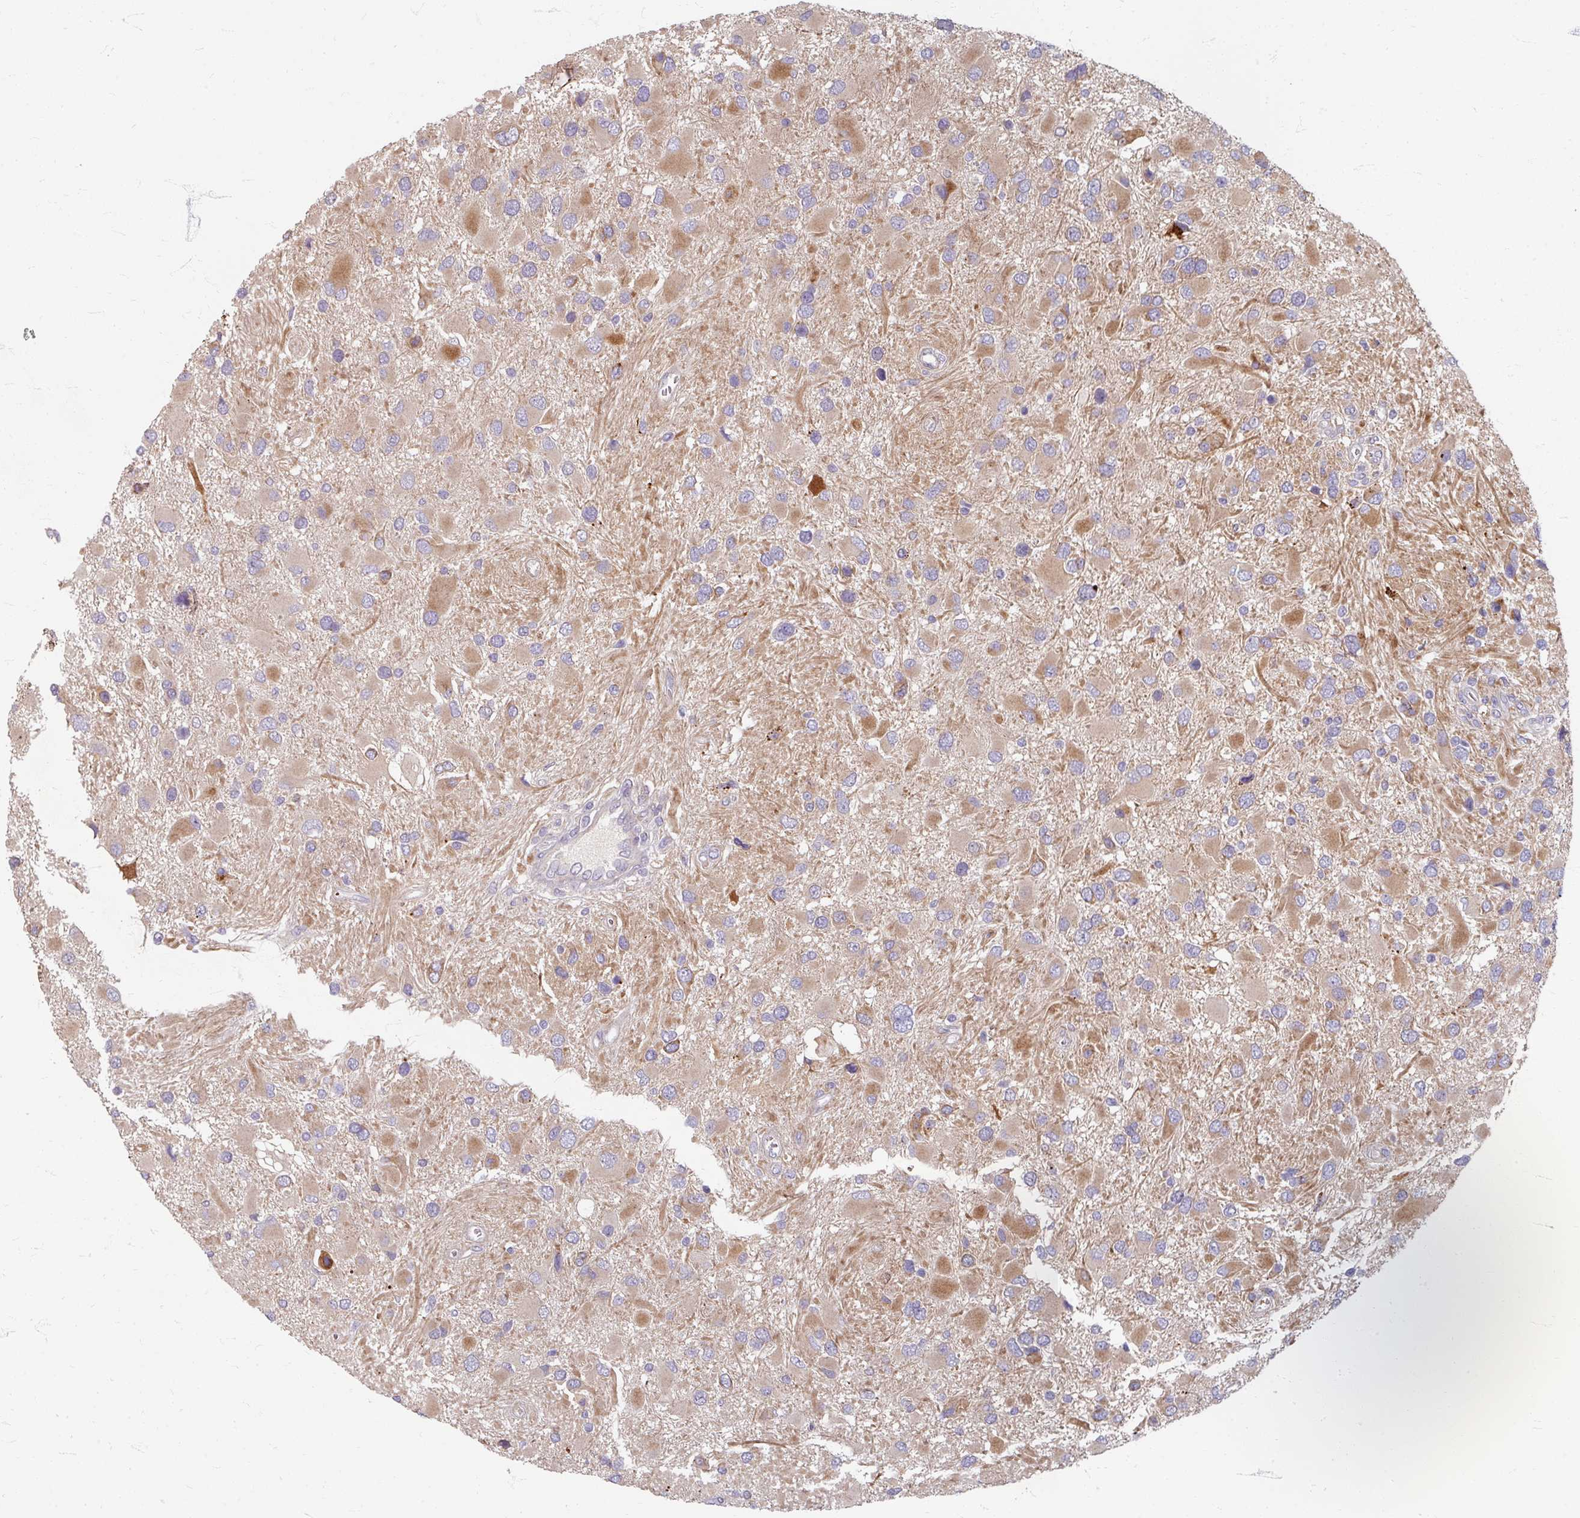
{"staining": {"intensity": "moderate", "quantity": "<25%", "location": "cytoplasmic/membranous"}, "tissue": "glioma", "cell_type": "Tumor cells", "image_type": "cancer", "snomed": [{"axis": "morphology", "description": "Glioma, malignant, High grade"}, {"axis": "topography", "description": "Brain"}], "caption": "Immunohistochemical staining of human glioma displays moderate cytoplasmic/membranous protein staining in approximately <25% of tumor cells.", "gene": "GABARAPL1", "patient": {"sex": "male", "age": 53}}